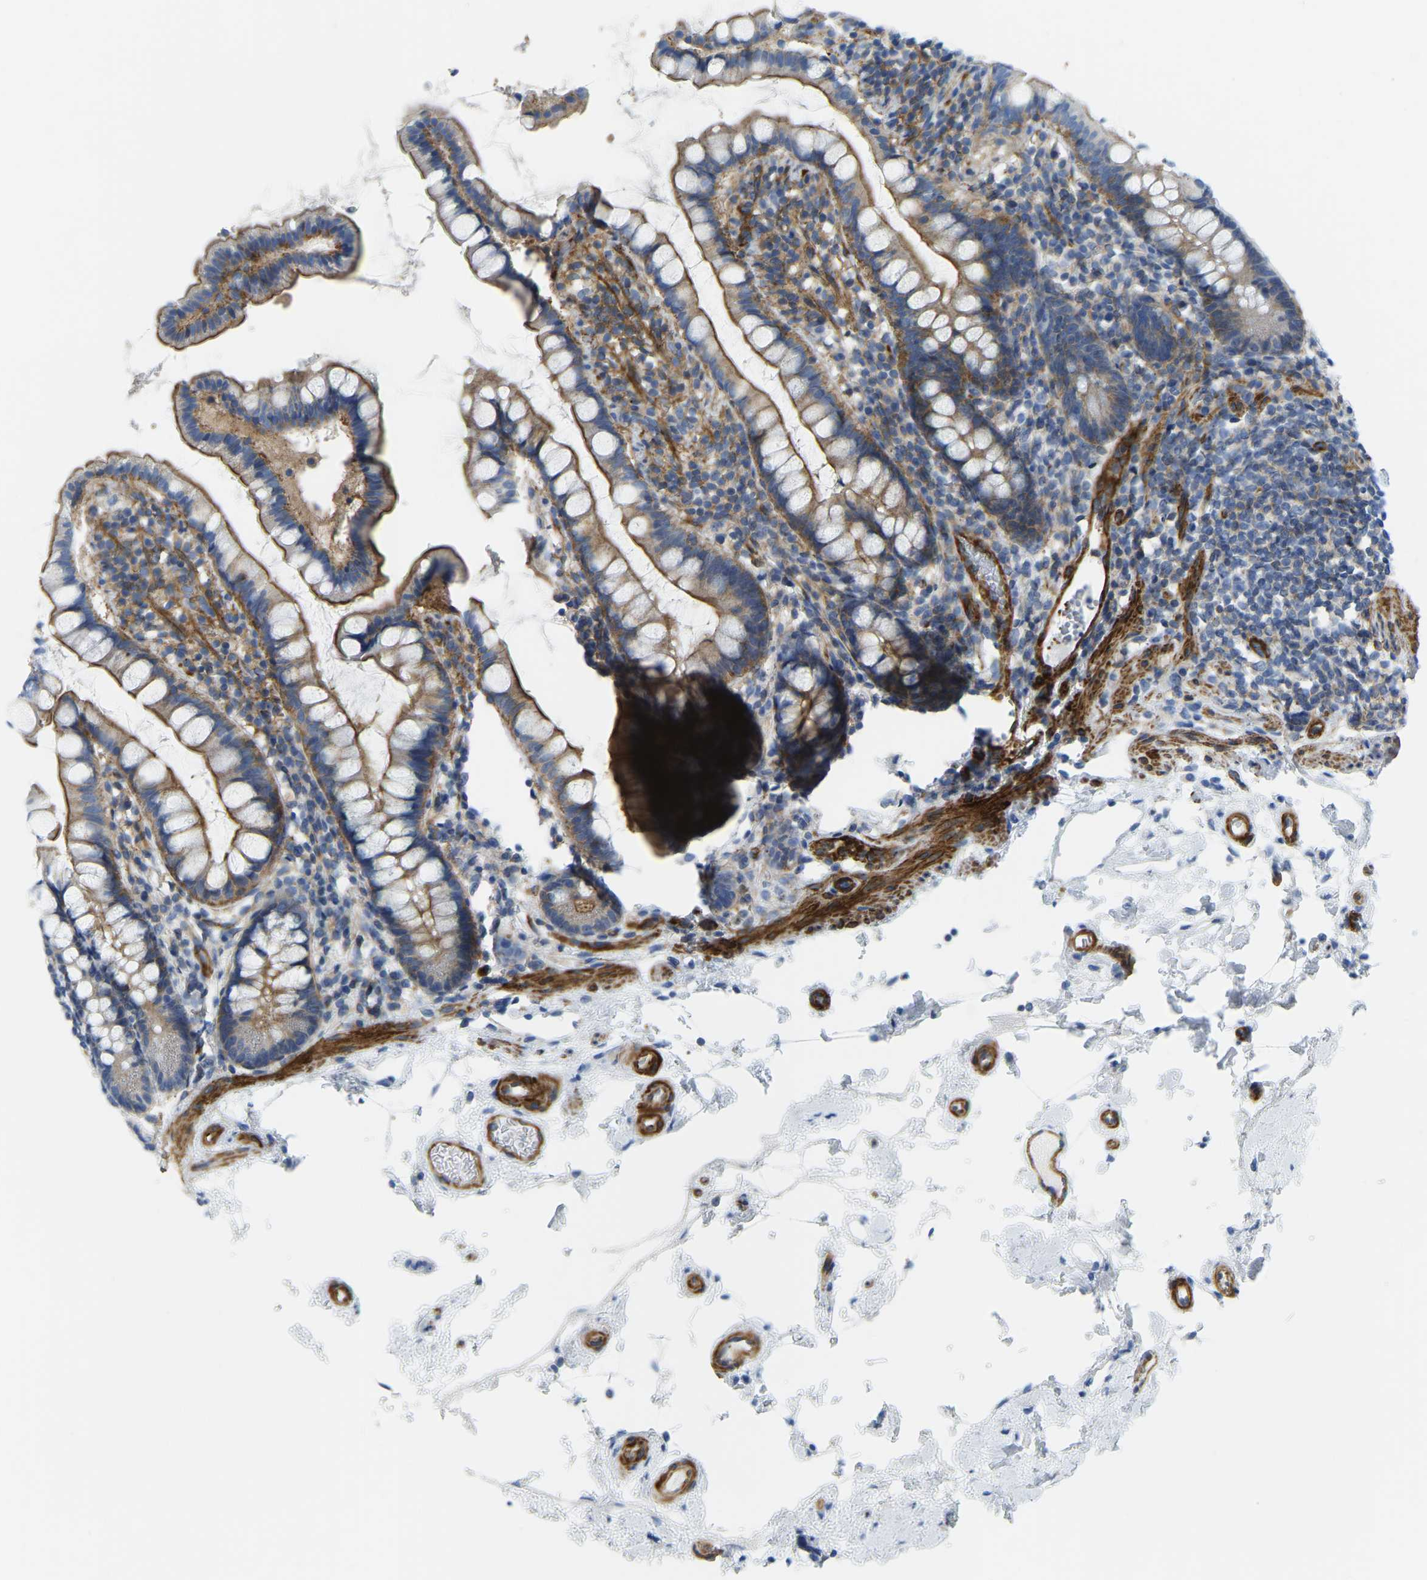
{"staining": {"intensity": "moderate", "quantity": ">75%", "location": "cytoplasmic/membranous"}, "tissue": "small intestine", "cell_type": "Glandular cells", "image_type": "normal", "snomed": [{"axis": "morphology", "description": "Normal tissue, NOS"}, {"axis": "topography", "description": "Small intestine"}], "caption": "A high-resolution micrograph shows immunohistochemistry staining of unremarkable small intestine, which displays moderate cytoplasmic/membranous expression in about >75% of glandular cells.", "gene": "MYL3", "patient": {"sex": "female", "age": 84}}